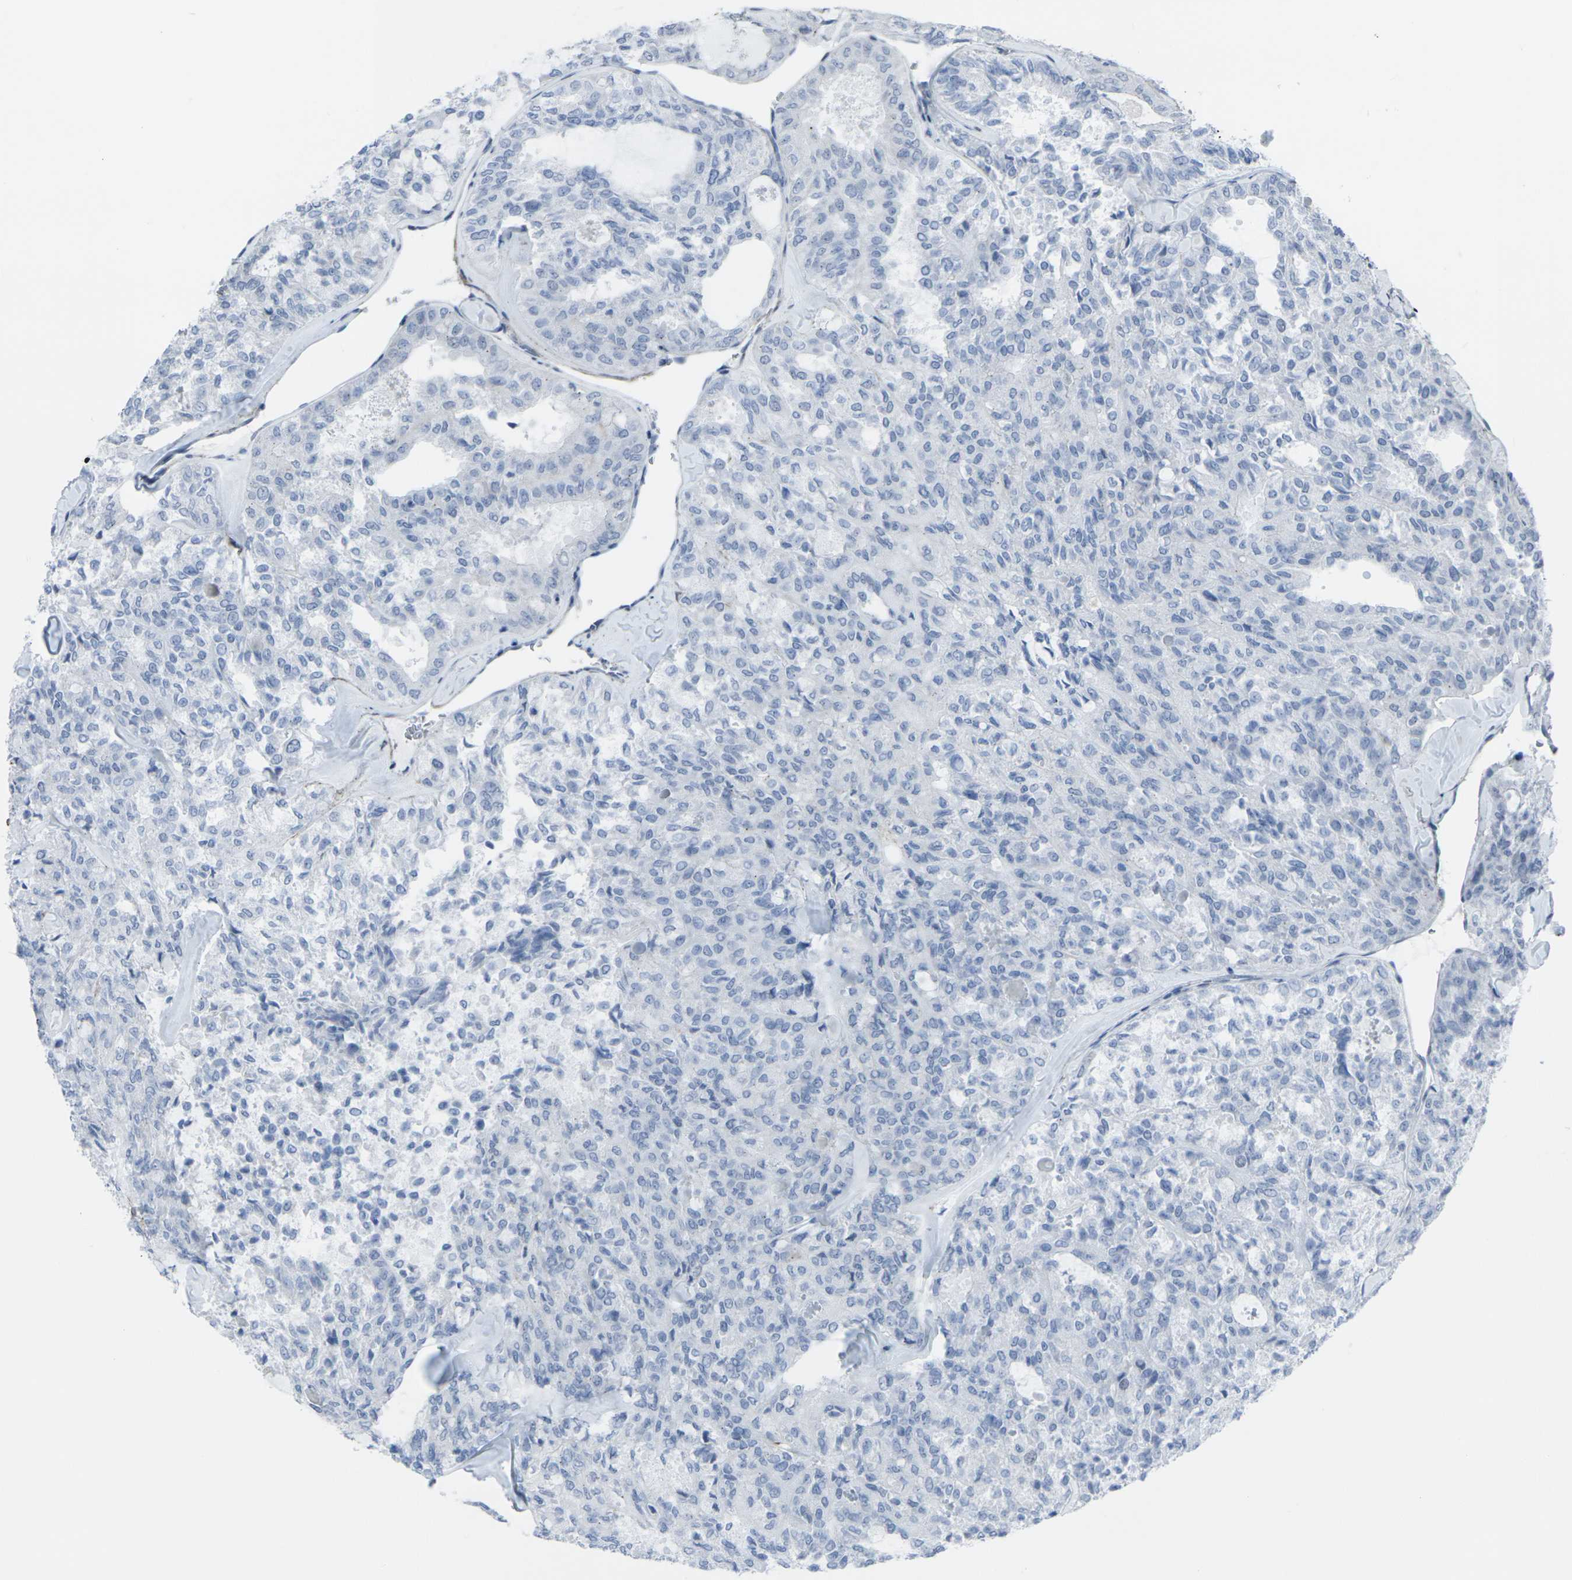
{"staining": {"intensity": "negative", "quantity": "none", "location": "none"}, "tissue": "thyroid cancer", "cell_type": "Tumor cells", "image_type": "cancer", "snomed": [{"axis": "morphology", "description": "Follicular adenoma carcinoma, NOS"}, {"axis": "topography", "description": "Thyroid gland"}], "caption": "This is an immunohistochemistry histopathology image of human thyroid cancer. There is no positivity in tumor cells.", "gene": "CDH11", "patient": {"sex": "male", "age": 75}}